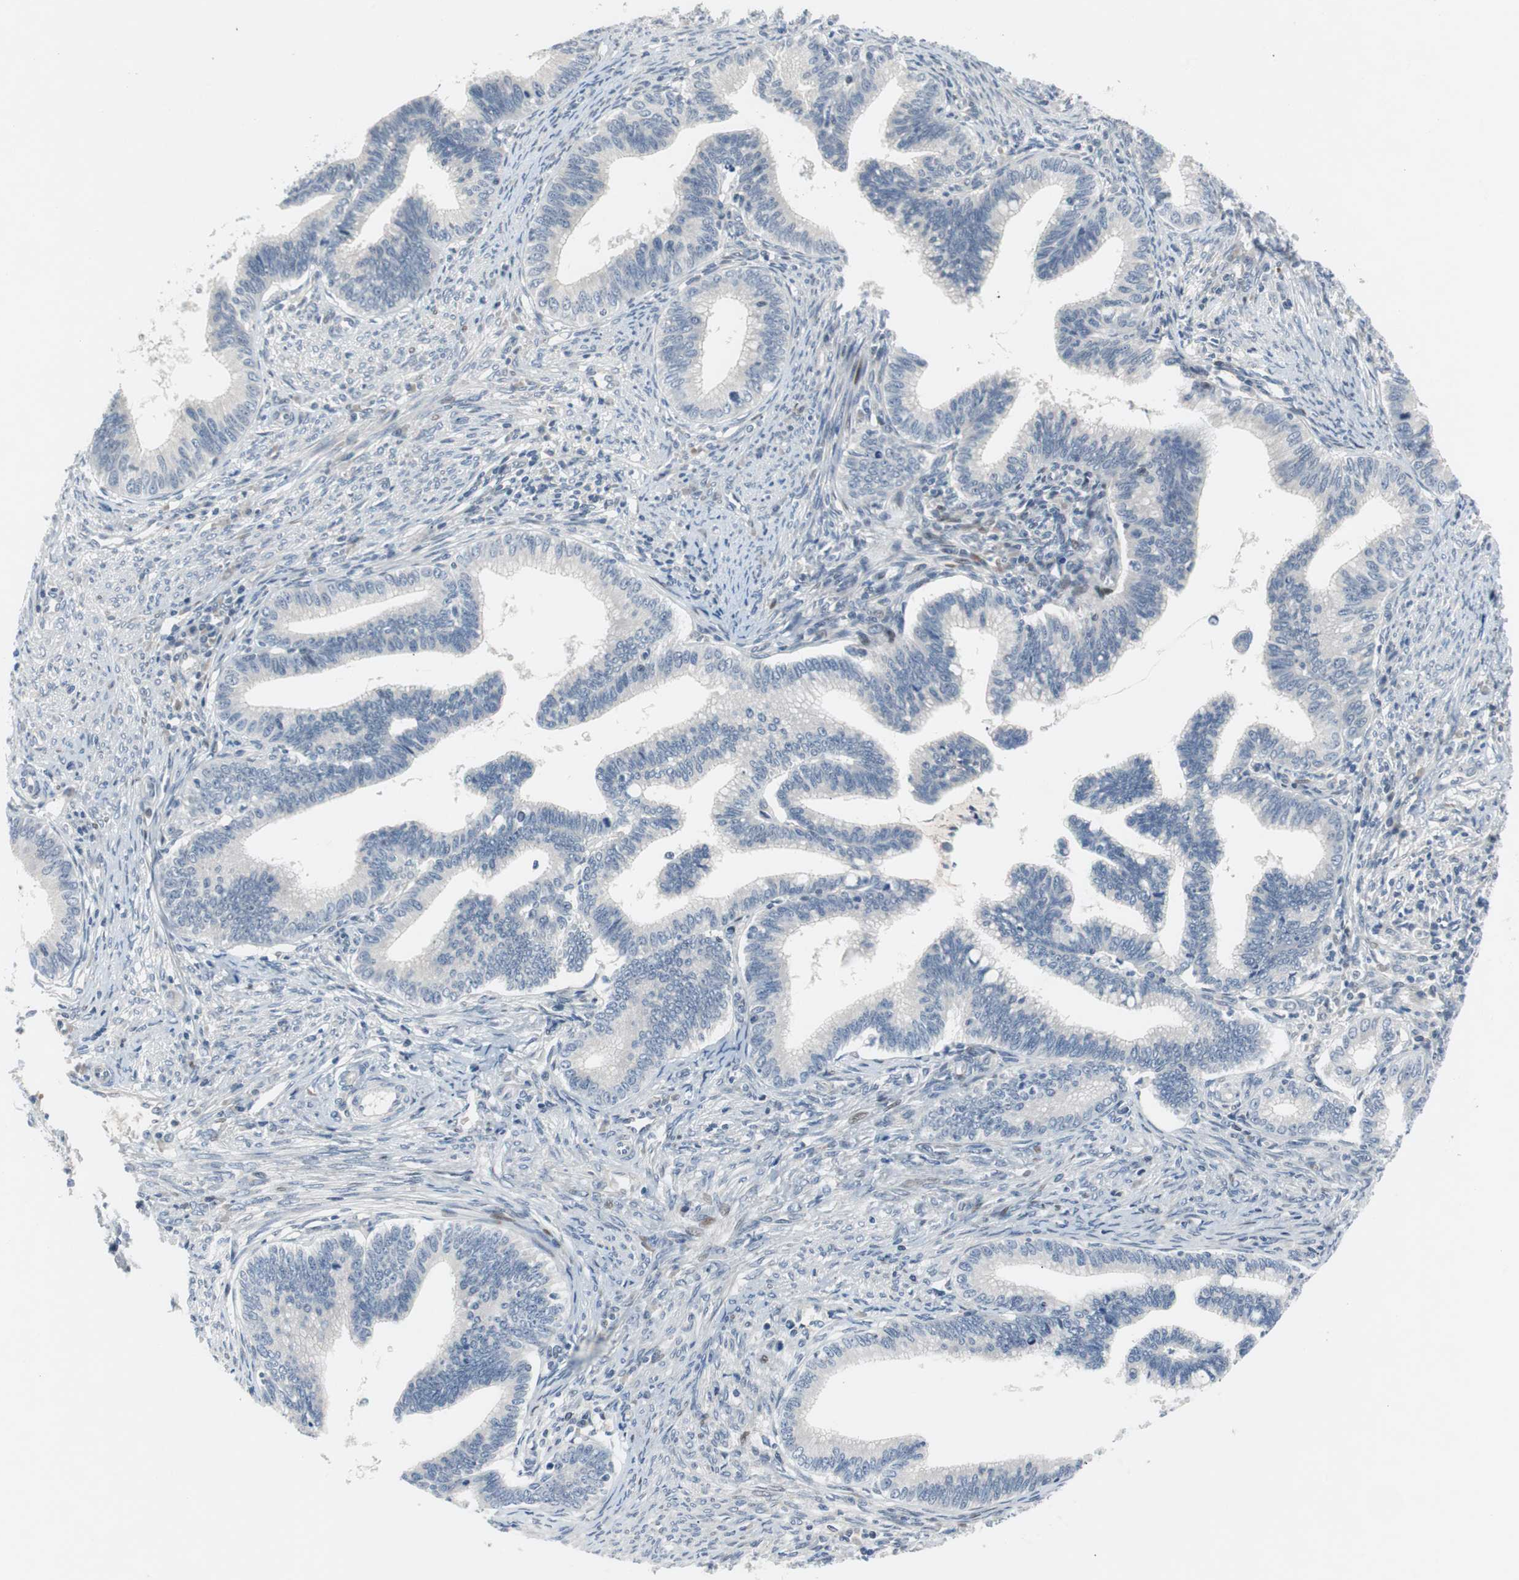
{"staining": {"intensity": "negative", "quantity": "none", "location": "none"}, "tissue": "cervical cancer", "cell_type": "Tumor cells", "image_type": "cancer", "snomed": [{"axis": "morphology", "description": "Adenocarcinoma, NOS"}, {"axis": "topography", "description": "Cervix"}], "caption": "Tumor cells show no significant positivity in cervical adenocarcinoma. (Brightfield microscopy of DAB immunohistochemistry at high magnification).", "gene": "MAP2K4", "patient": {"sex": "female", "age": 36}}